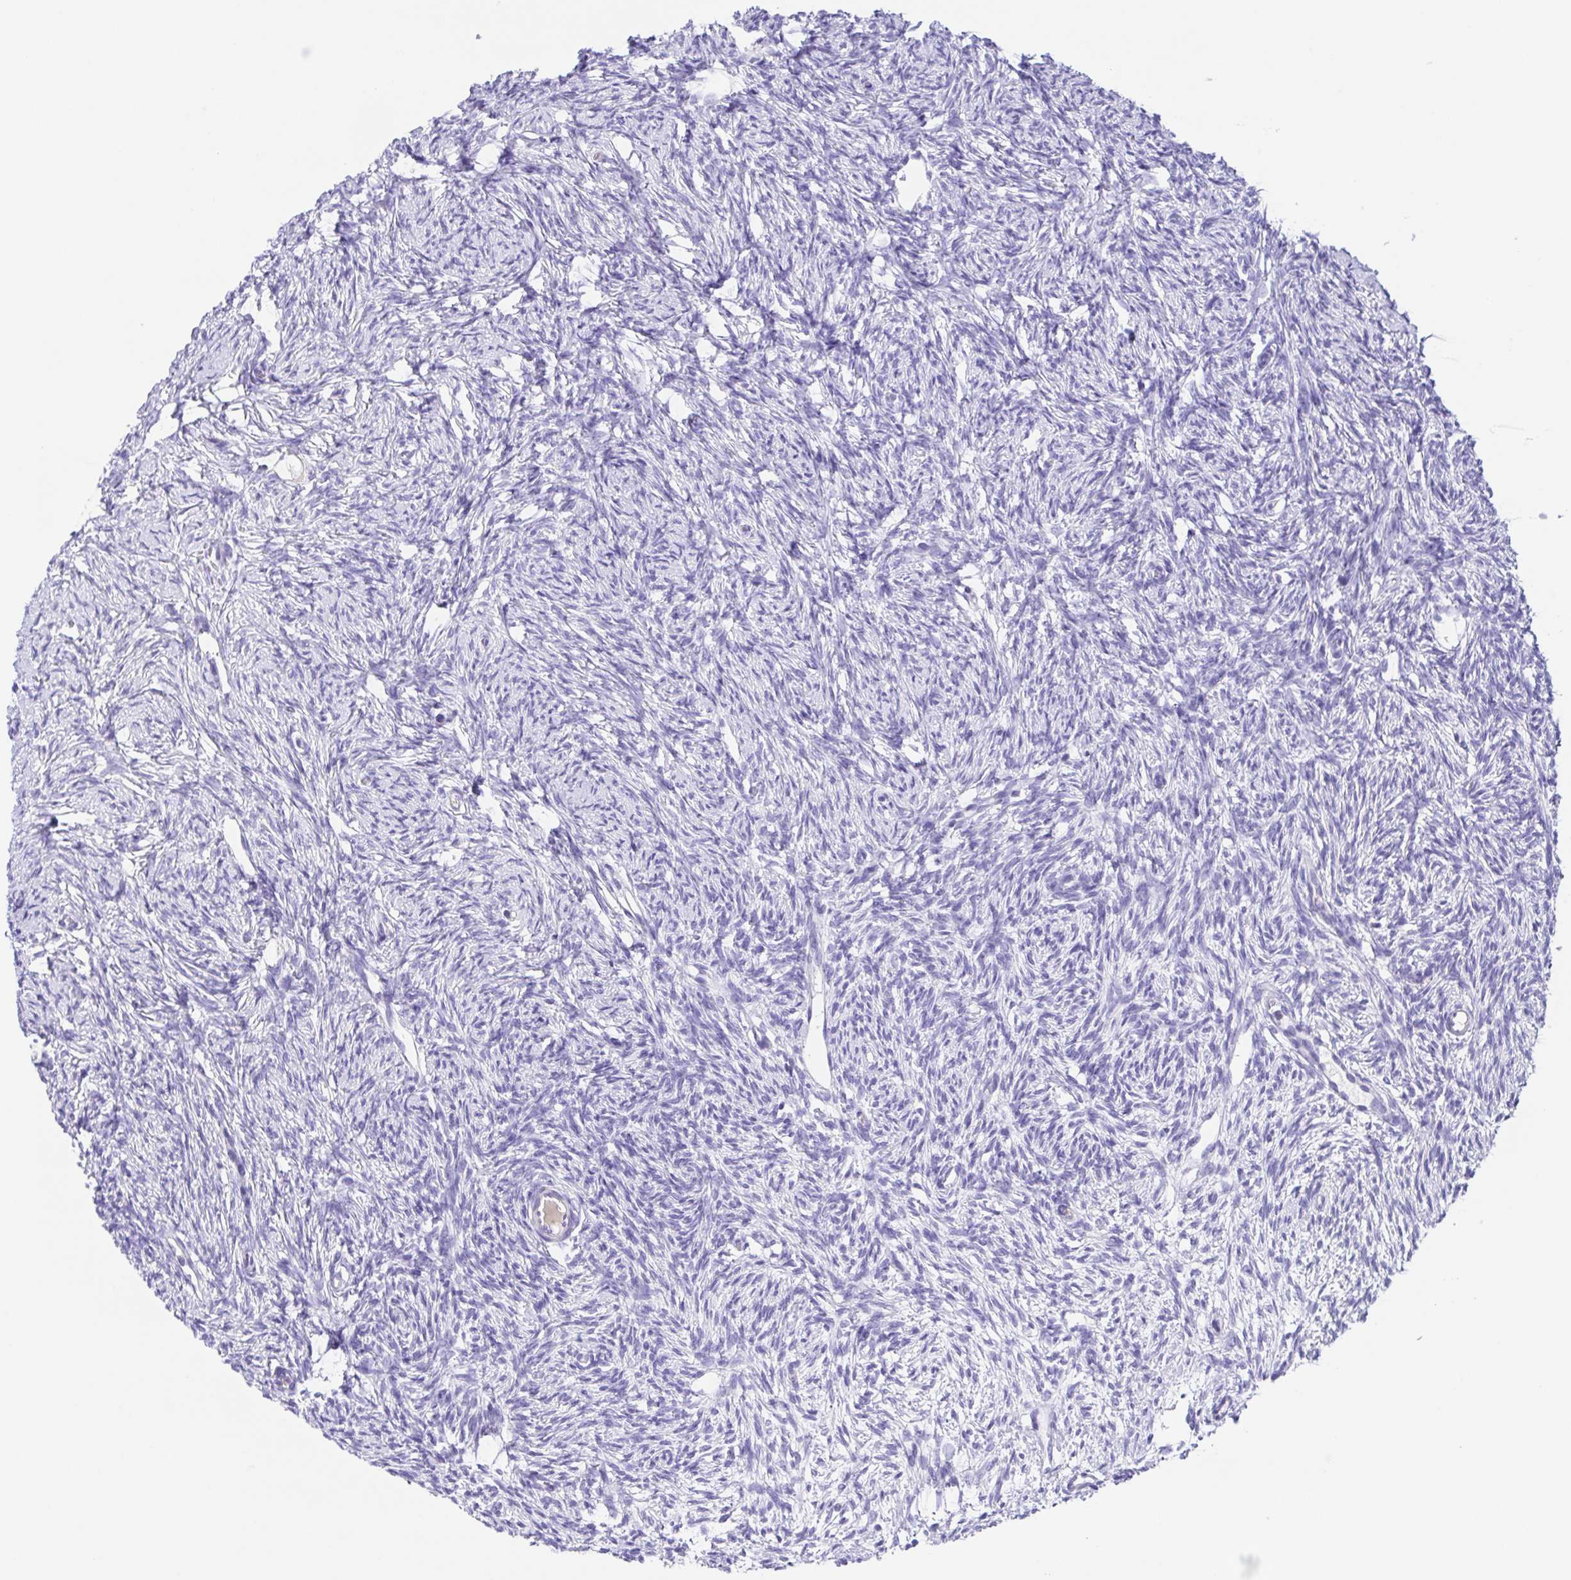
{"staining": {"intensity": "negative", "quantity": "none", "location": "none"}, "tissue": "ovary", "cell_type": "Ovarian stroma cells", "image_type": "normal", "snomed": [{"axis": "morphology", "description": "Normal tissue, NOS"}, {"axis": "topography", "description": "Ovary"}], "caption": "The histopathology image shows no significant positivity in ovarian stroma cells of ovary.", "gene": "ARPP21", "patient": {"sex": "female", "age": 33}}